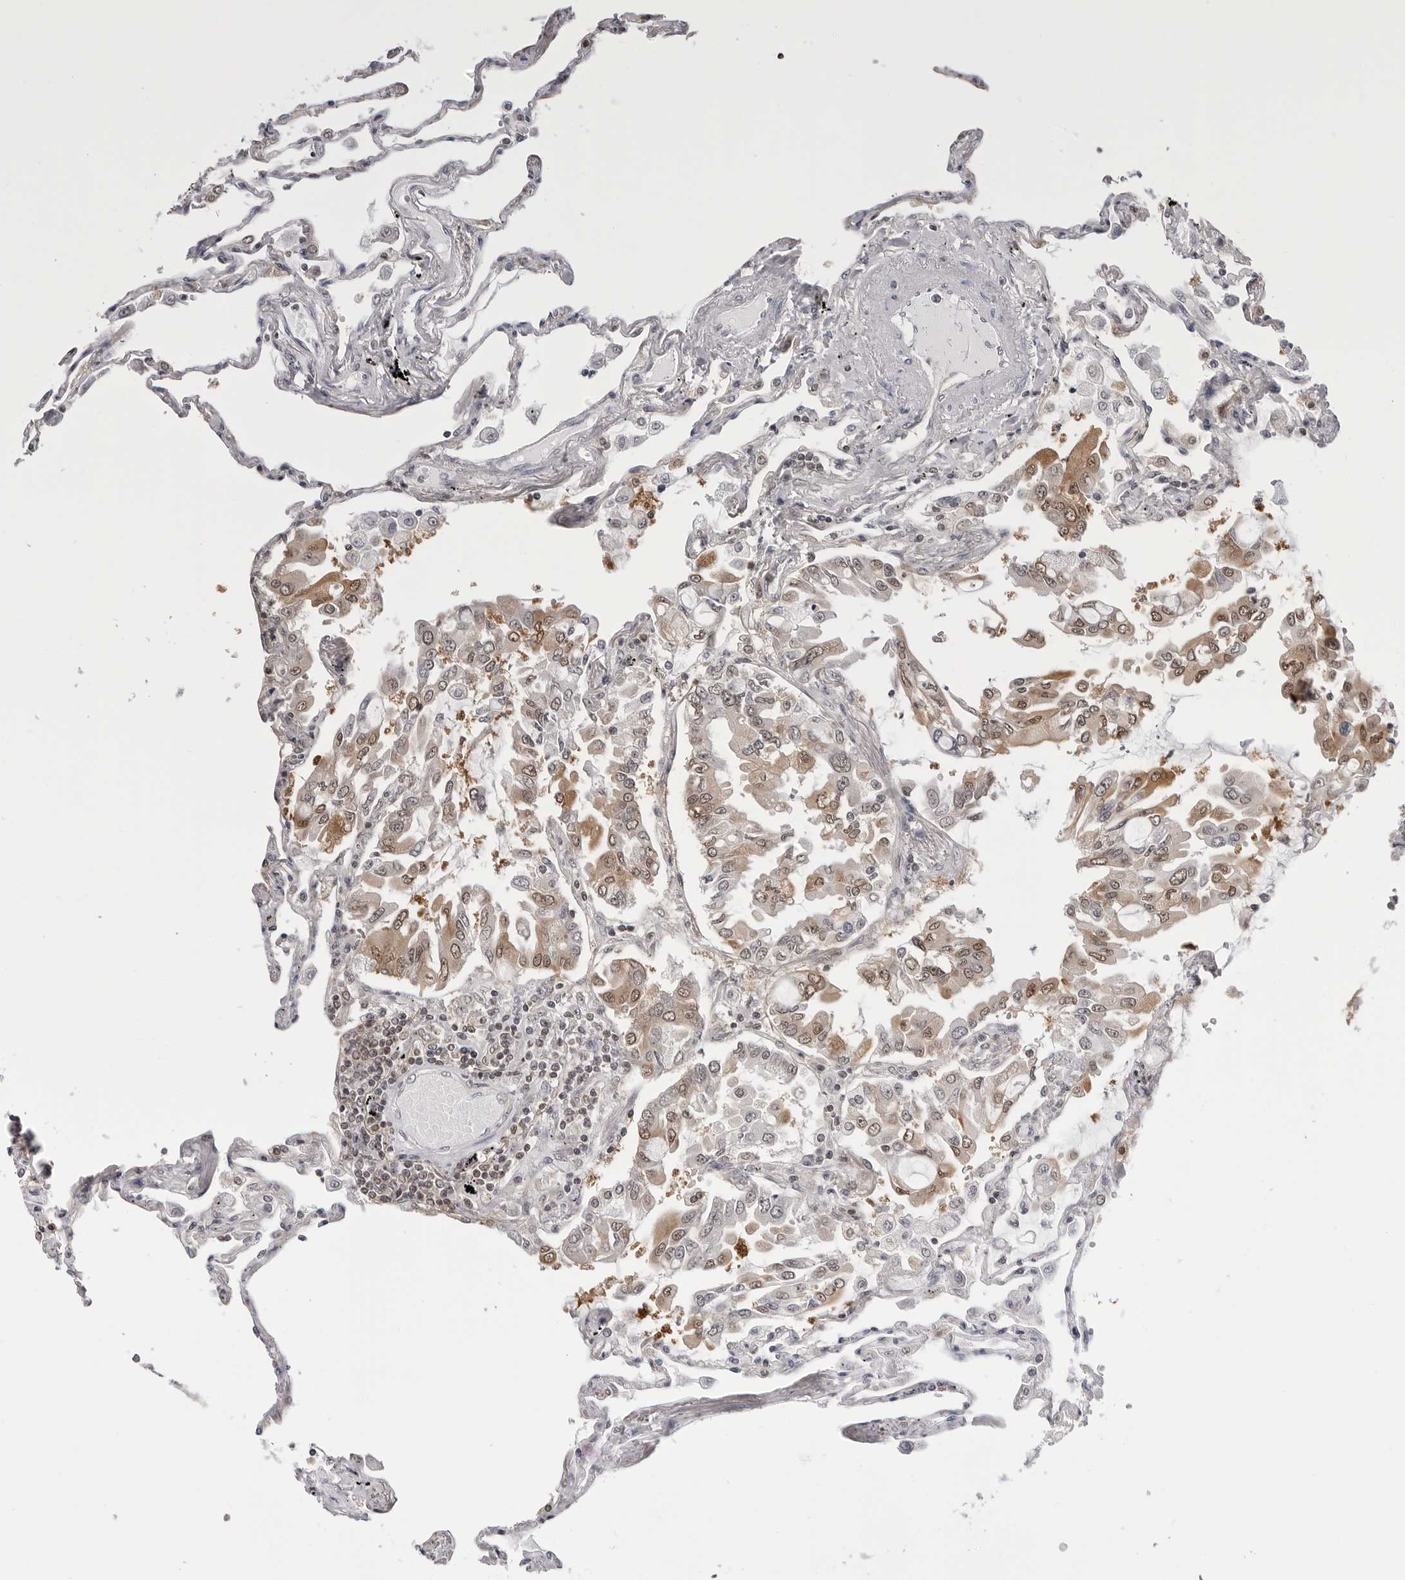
{"staining": {"intensity": "moderate", "quantity": "25%-75%", "location": "cytoplasmic/membranous,nuclear"}, "tissue": "lung", "cell_type": "Alveolar cells", "image_type": "normal", "snomed": [{"axis": "morphology", "description": "Normal tissue, NOS"}, {"axis": "topography", "description": "Lung"}], "caption": "Normal lung exhibits moderate cytoplasmic/membranous,nuclear staining in approximately 25%-75% of alveolar cells, visualized by immunohistochemistry.", "gene": "YWHAG", "patient": {"sex": "female", "age": 67}}